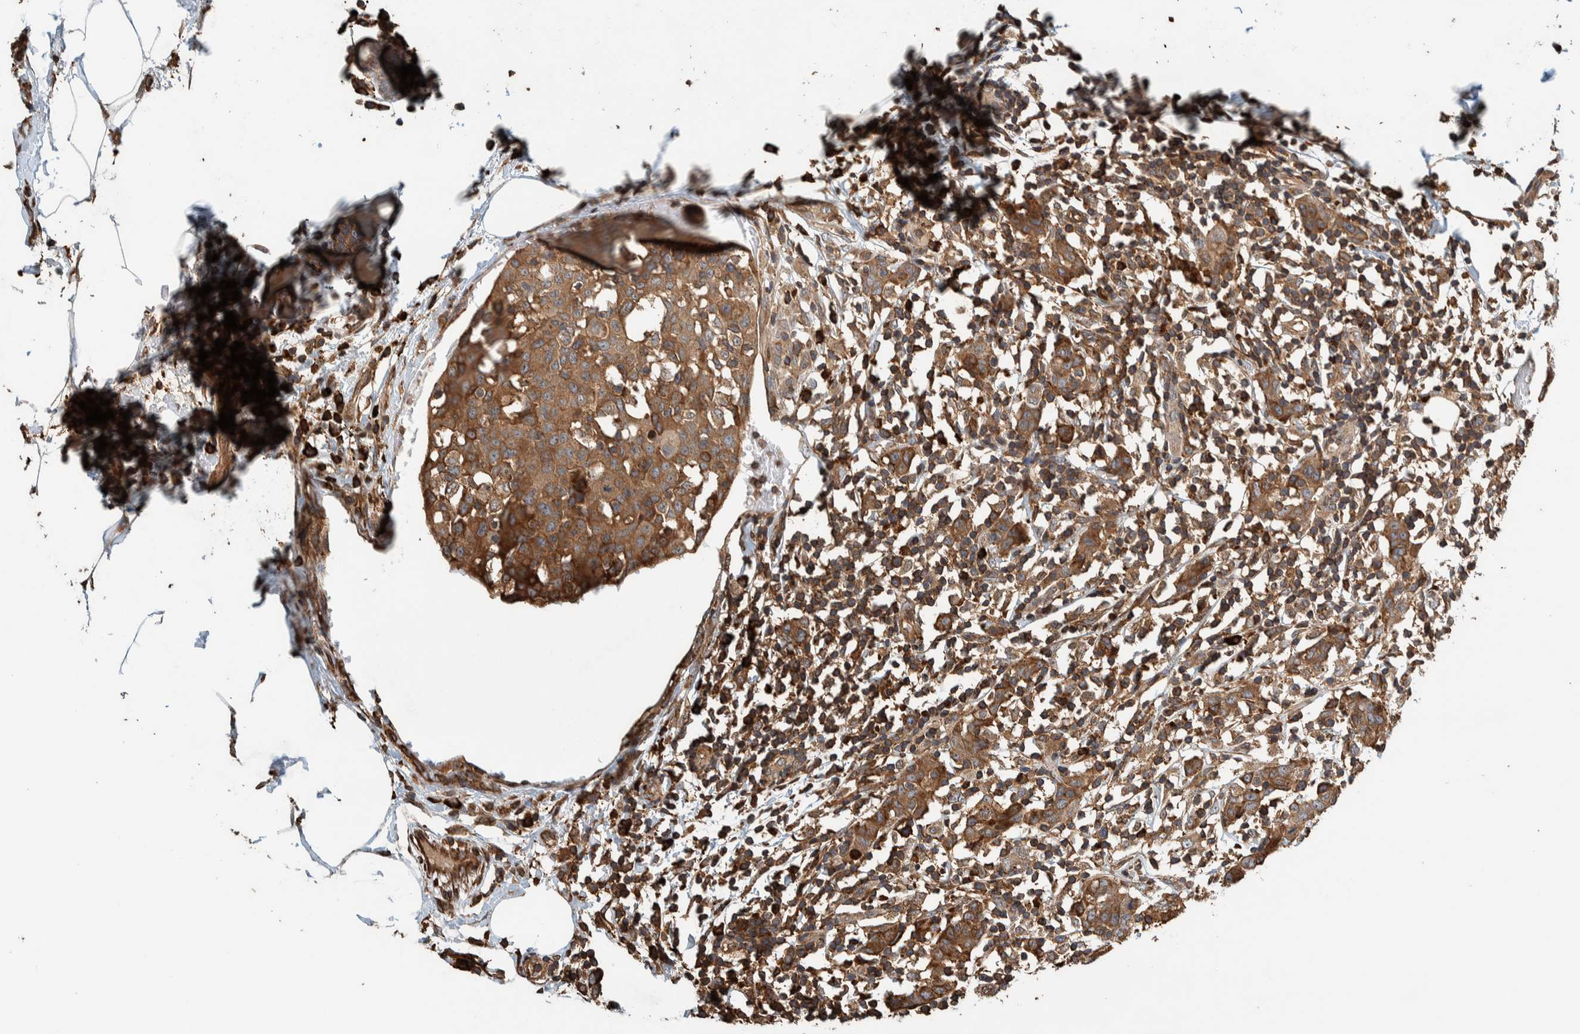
{"staining": {"intensity": "moderate", "quantity": ">75%", "location": "cytoplasmic/membranous"}, "tissue": "breast cancer", "cell_type": "Tumor cells", "image_type": "cancer", "snomed": [{"axis": "morphology", "description": "Normal tissue, NOS"}, {"axis": "morphology", "description": "Duct carcinoma"}, {"axis": "topography", "description": "Breast"}], "caption": "This is a micrograph of immunohistochemistry staining of breast cancer, which shows moderate positivity in the cytoplasmic/membranous of tumor cells.", "gene": "PLA2G3", "patient": {"sex": "female", "age": 37}}